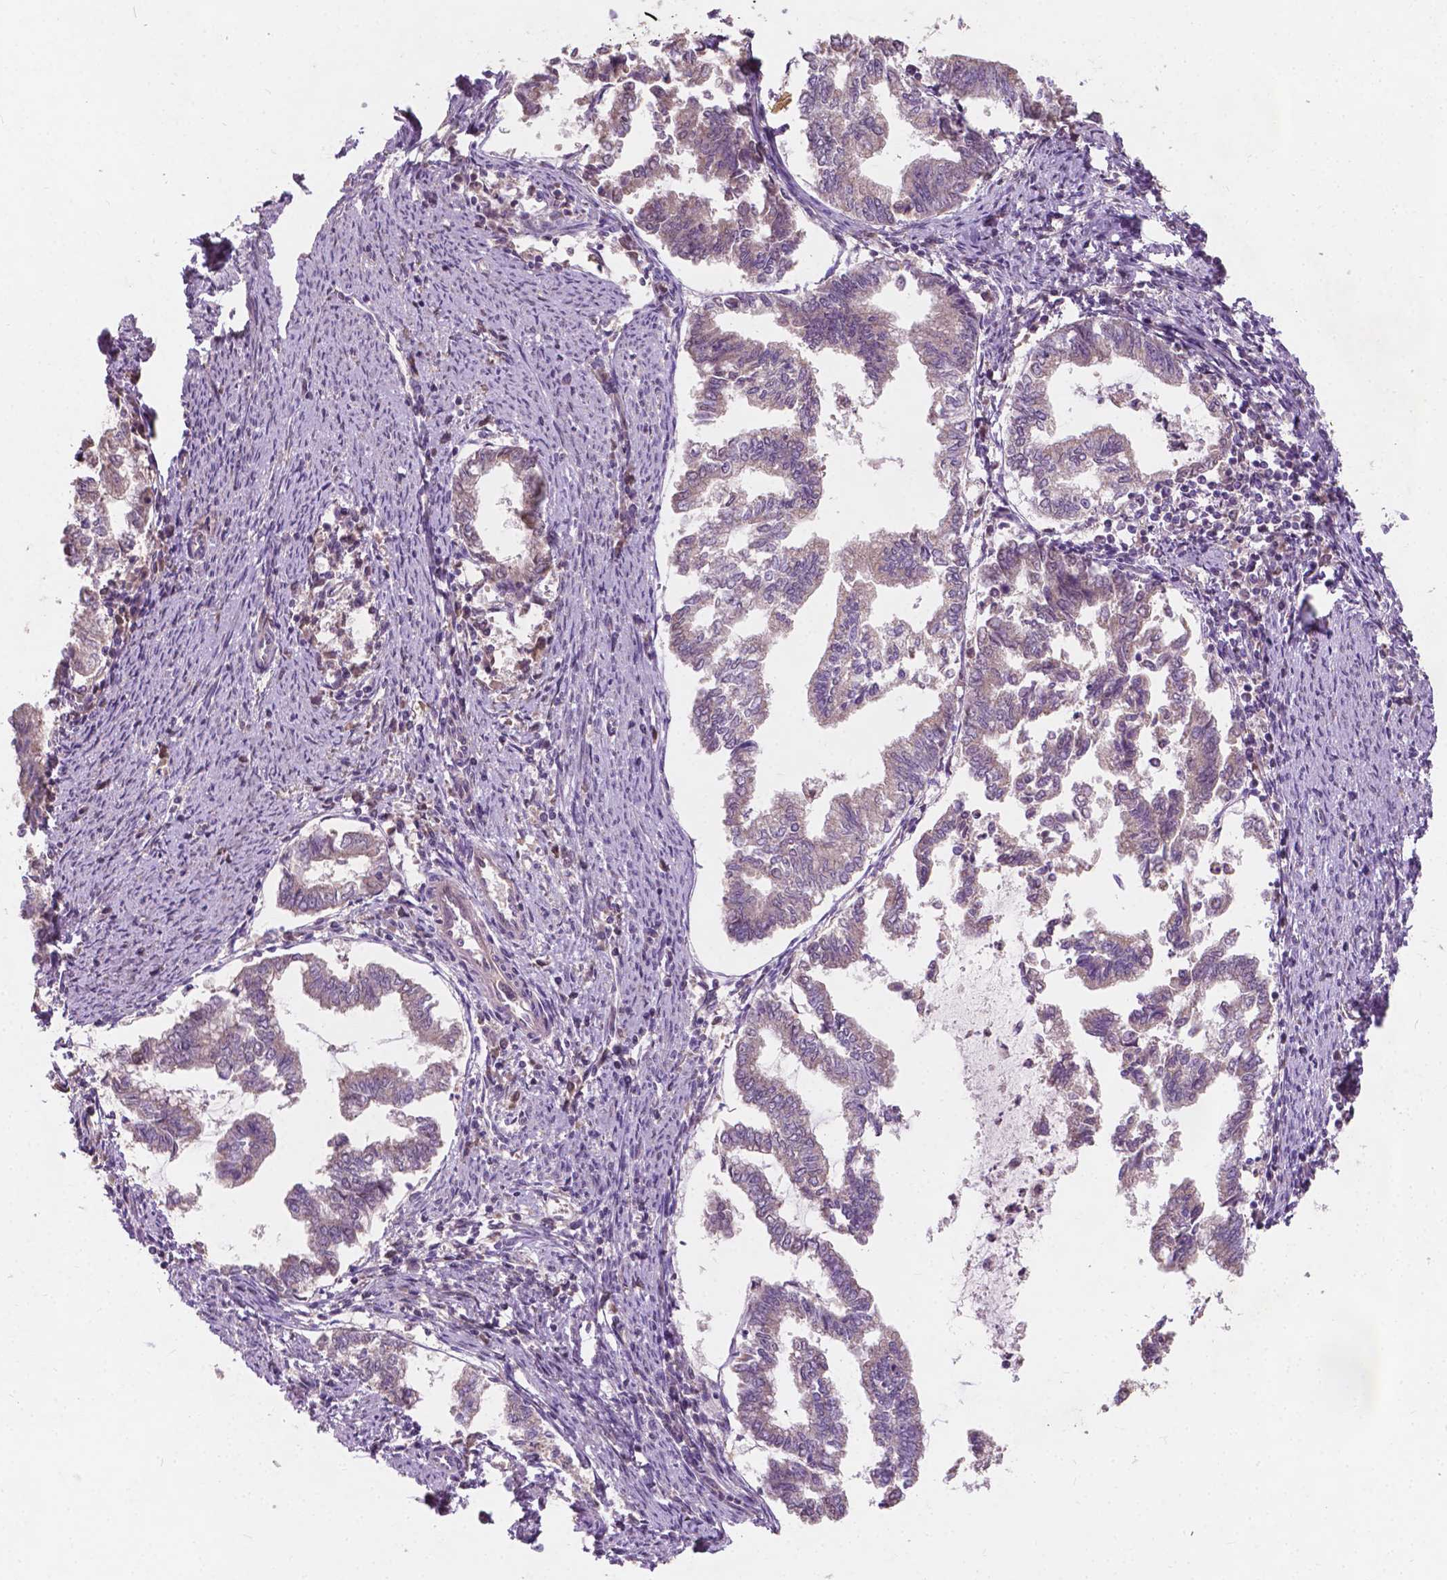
{"staining": {"intensity": "weak", "quantity": "25%-75%", "location": "cytoplasmic/membranous"}, "tissue": "endometrial cancer", "cell_type": "Tumor cells", "image_type": "cancer", "snomed": [{"axis": "morphology", "description": "Adenocarcinoma, NOS"}, {"axis": "topography", "description": "Endometrium"}], "caption": "Immunohistochemistry staining of endometrial adenocarcinoma, which demonstrates low levels of weak cytoplasmic/membranous staining in about 25%-75% of tumor cells indicating weak cytoplasmic/membranous protein staining. The staining was performed using DAB (brown) for protein detection and nuclei were counterstained in hematoxylin (blue).", "gene": "DUSP16", "patient": {"sex": "female", "age": 79}}